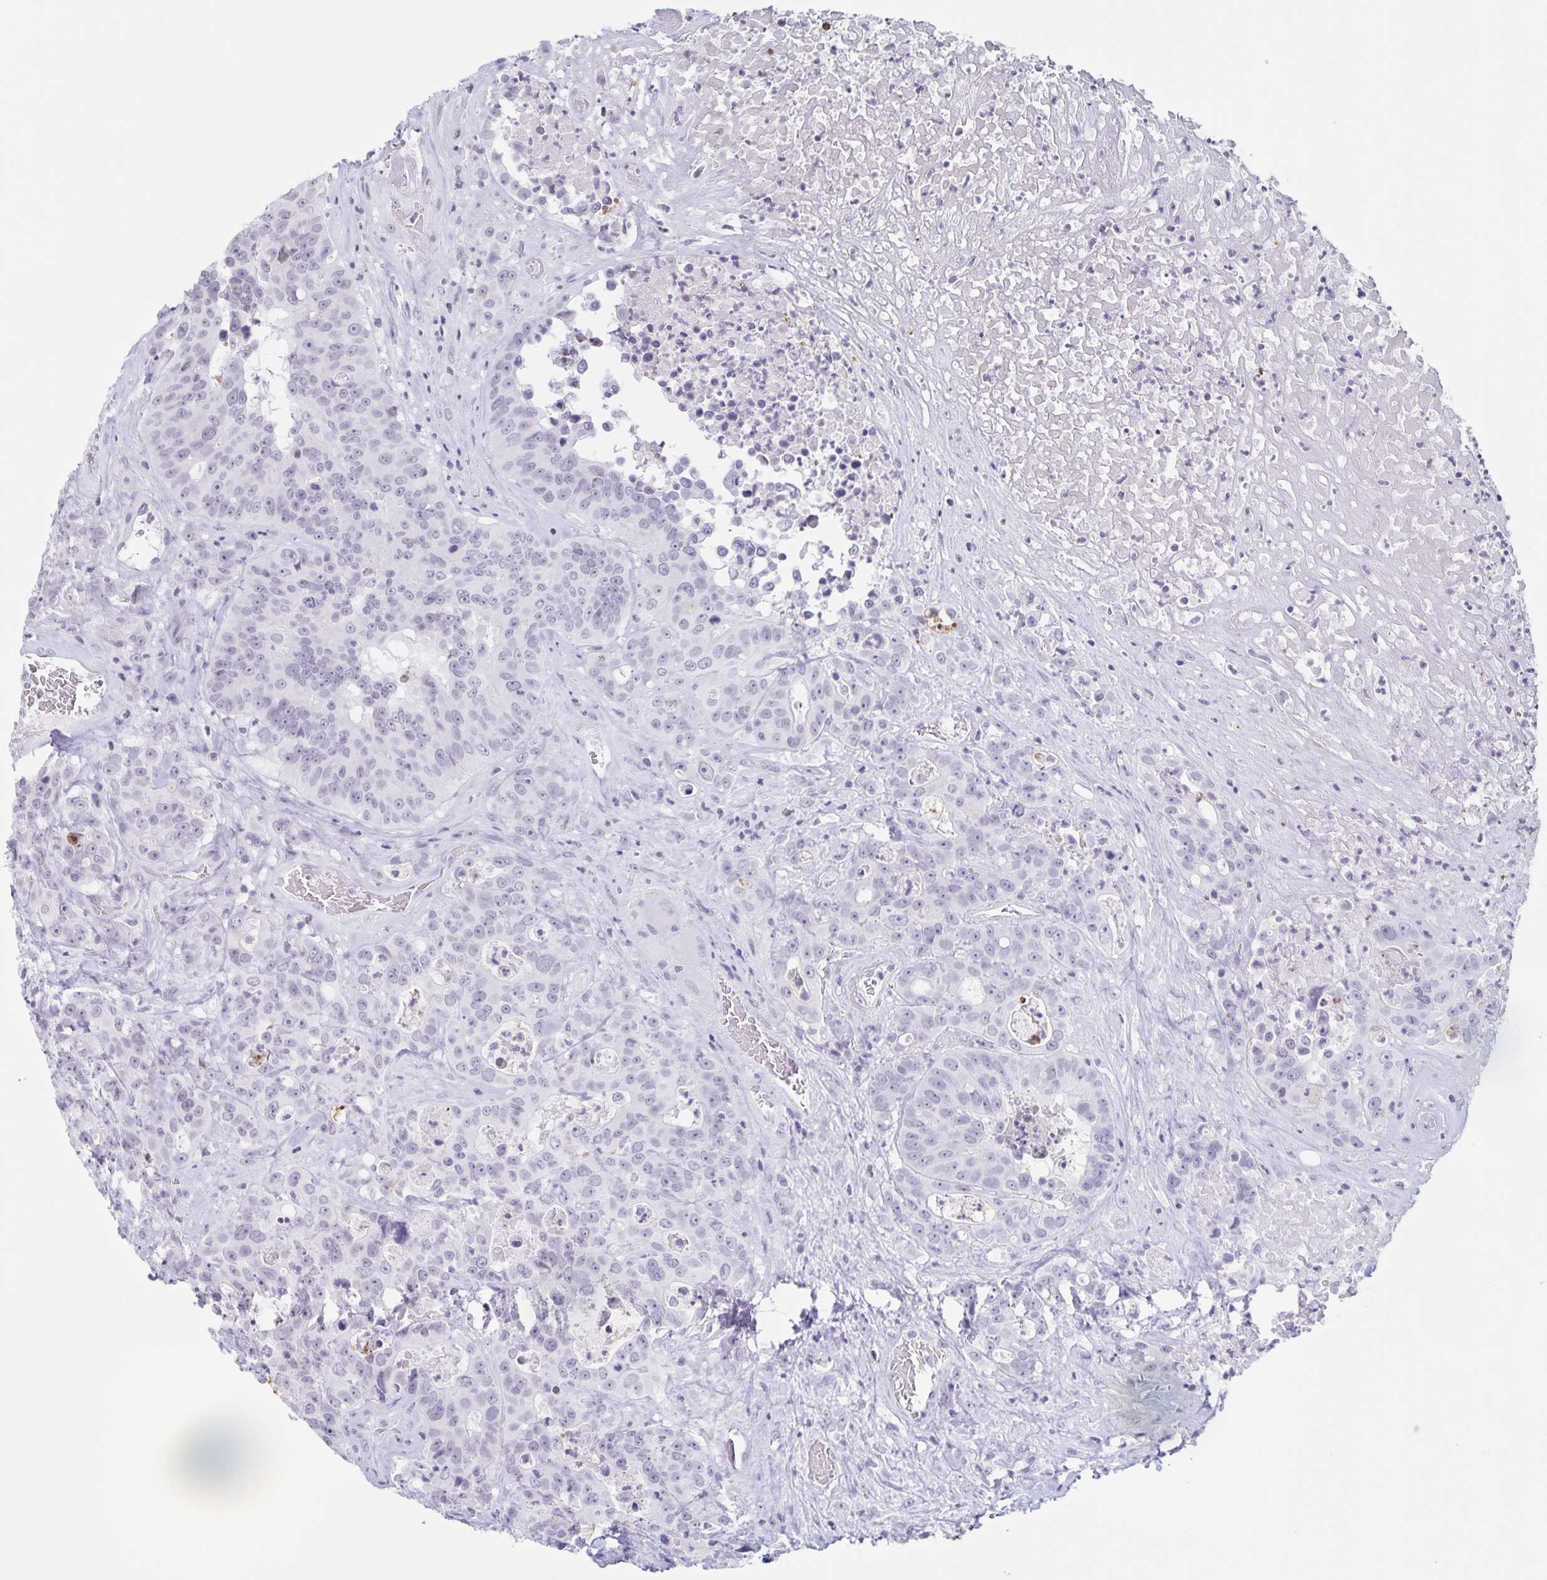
{"staining": {"intensity": "negative", "quantity": "none", "location": "none"}, "tissue": "colorectal cancer", "cell_type": "Tumor cells", "image_type": "cancer", "snomed": [{"axis": "morphology", "description": "Adenocarcinoma, NOS"}, {"axis": "topography", "description": "Rectum"}], "caption": "An immunohistochemistry image of colorectal cancer (adenocarcinoma) is shown. There is no staining in tumor cells of colorectal cancer (adenocarcinoma). (DAB (3,3'-diaminobenzidine) IHC, high magnification).", "gene": "LCE6A", "patient": {"sex": "female", "age": 62}}